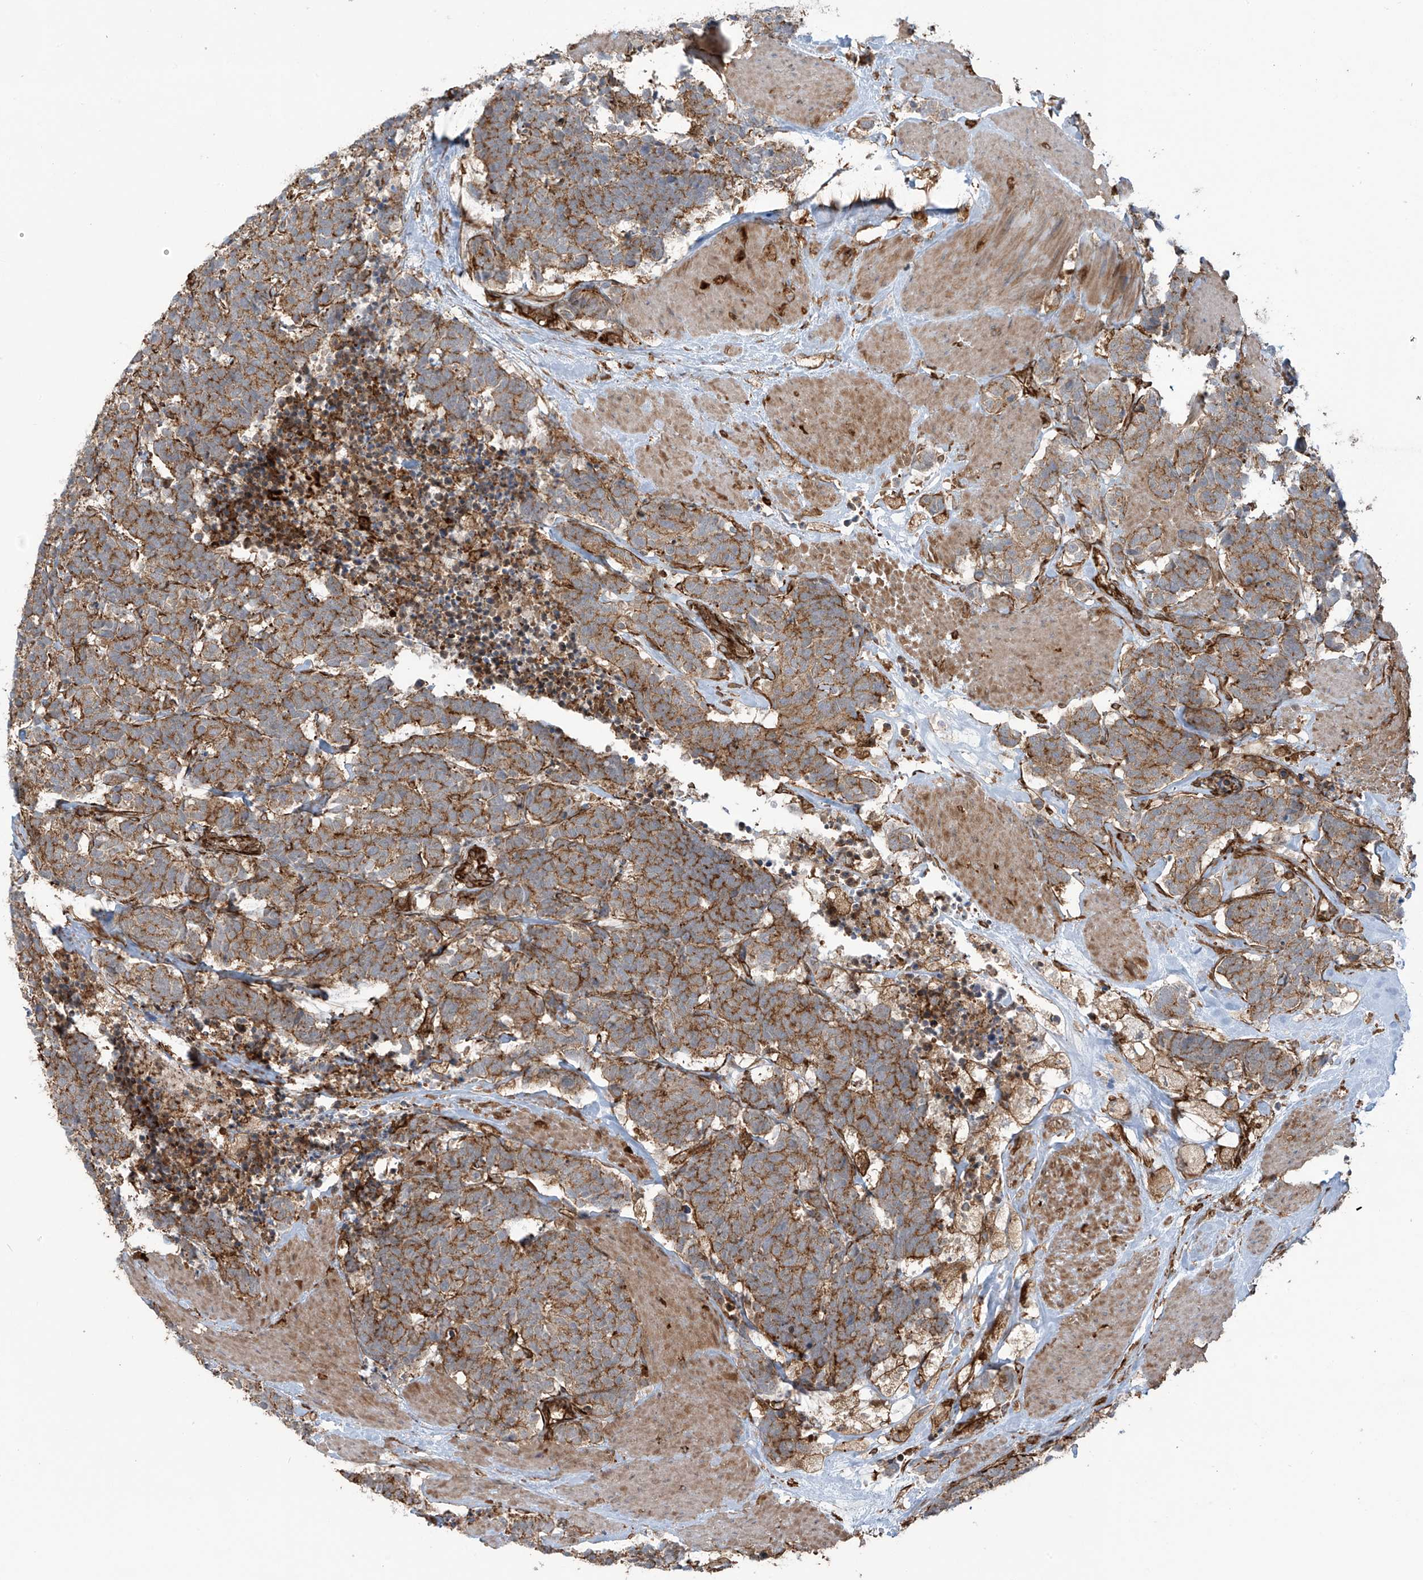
{"staining": {"intensity": "moderate", "quantity": ">75%", "location": "cytoplasmic/membranous"}, "tissue": "carcinoid", "cell_type": "Tumor cells", "image_type": "cancer", "snomed": [{"axis": "morphology", "description": "Carcinoma, NOS"}, {"axis": "morphology", "description": "Carcinoid, malignant, NOS"}, {"axis": "topography", "description": "Urinary bladder"}], "caption": "Carcinoid stained with IHC shows moderate cytoplasmic/membranous expression in approximately >75% of tumor cells.", "gene": "SLC9A2", "patient": {"sex": "male", "age": 57}}